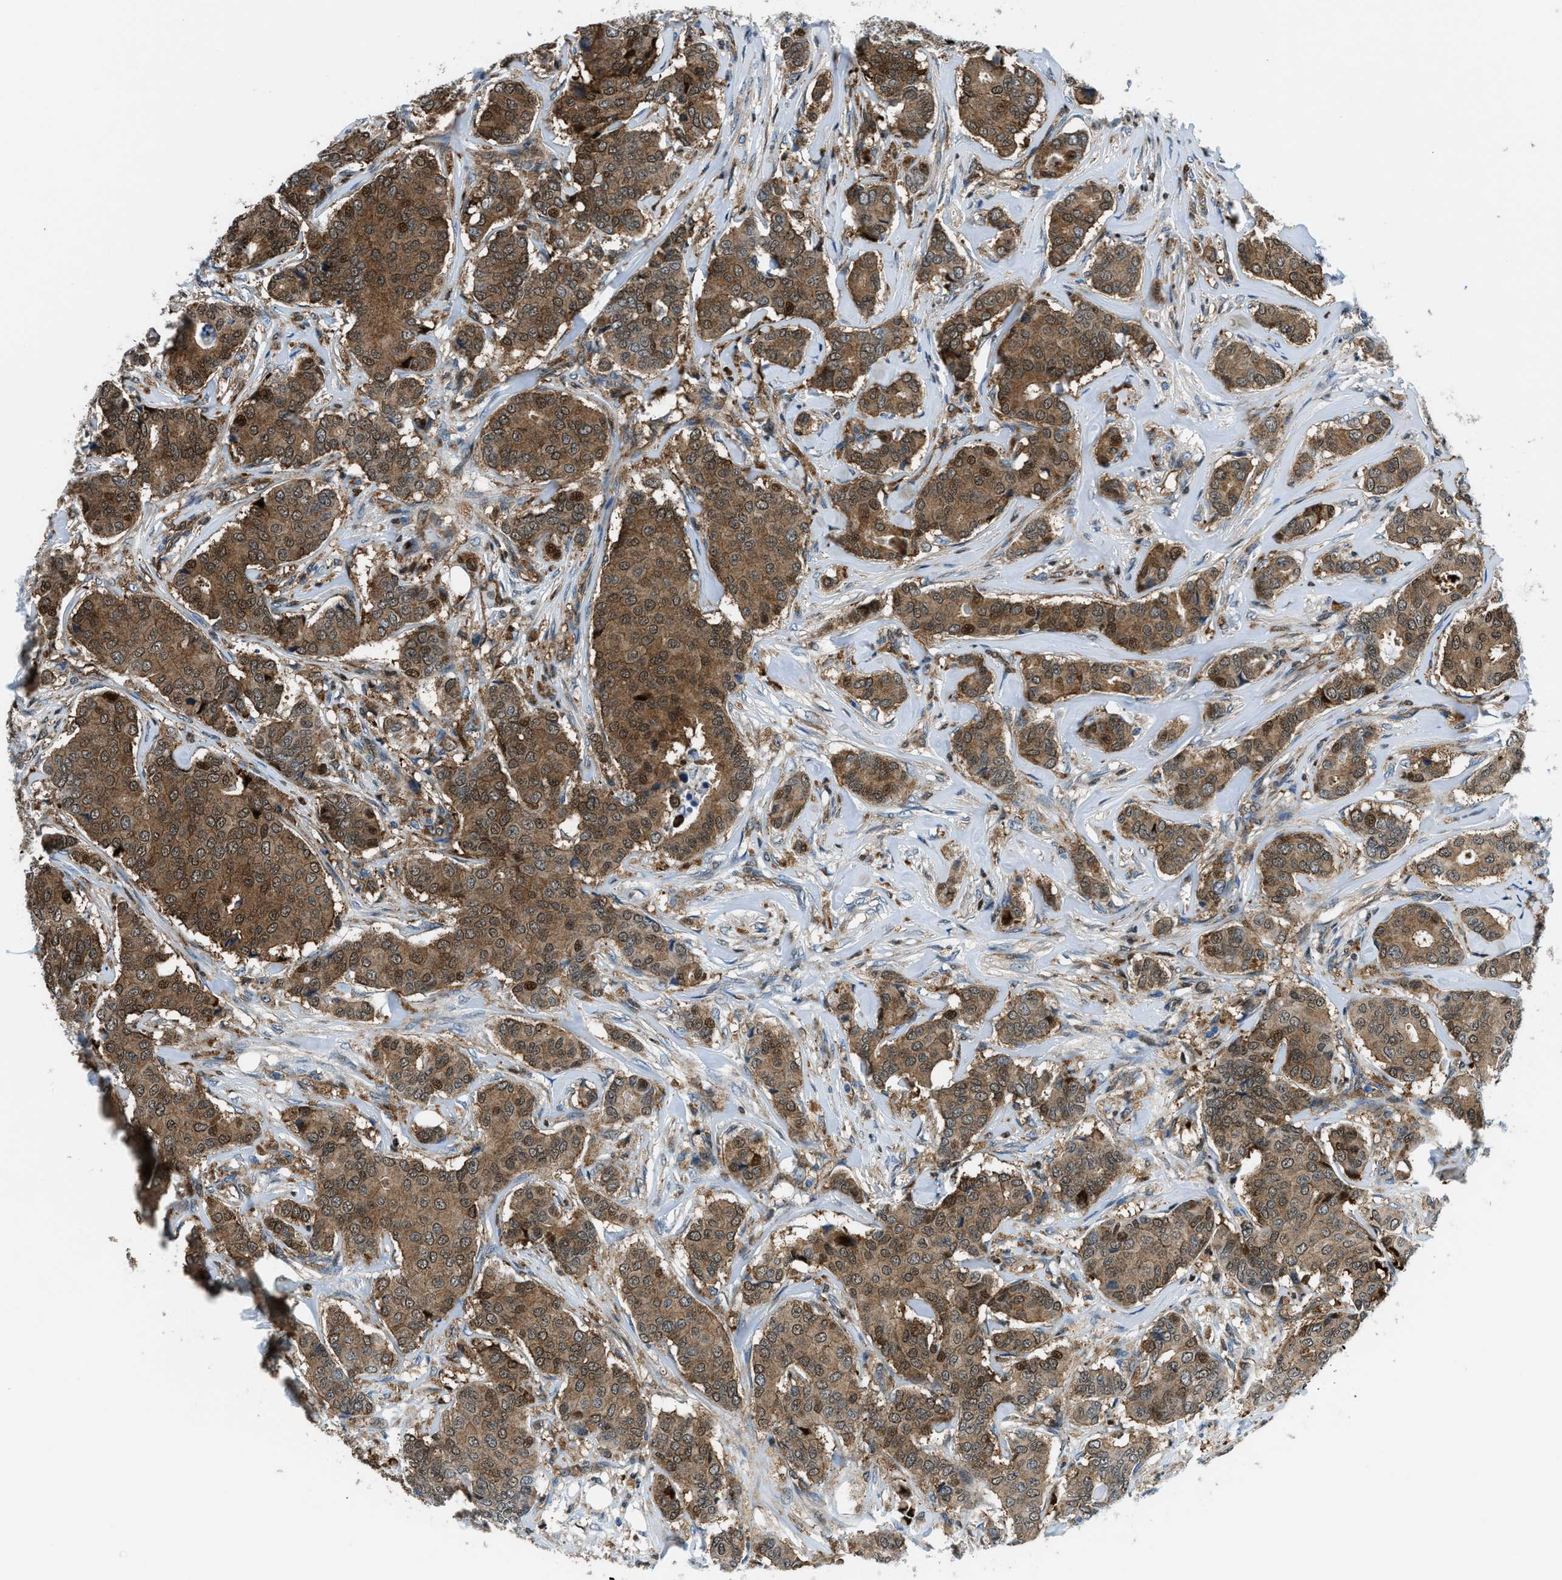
{"staining": {"intensity": "strong", "quantity": "25%-75%", "location": "cytoplasmic/membranous,nuclear"}, "tissue": "breast cancer", "cell_type": "Tumor cells", "image_type": "cancer", "snomed": [{"axis": "morphology", "description": "Duct carcinoma"}, {"axis": "topography", "description": "Breast"}], "caption": "Protein staining of breast cancer (infiltrating ductal carcinoma) tissue reveals strong cytoplasmic/membranous and nuclear expression in about 25%-75% of tumor cells.", "gene": "YWHAE", "patient": {"sex": "female", "age": 75}}